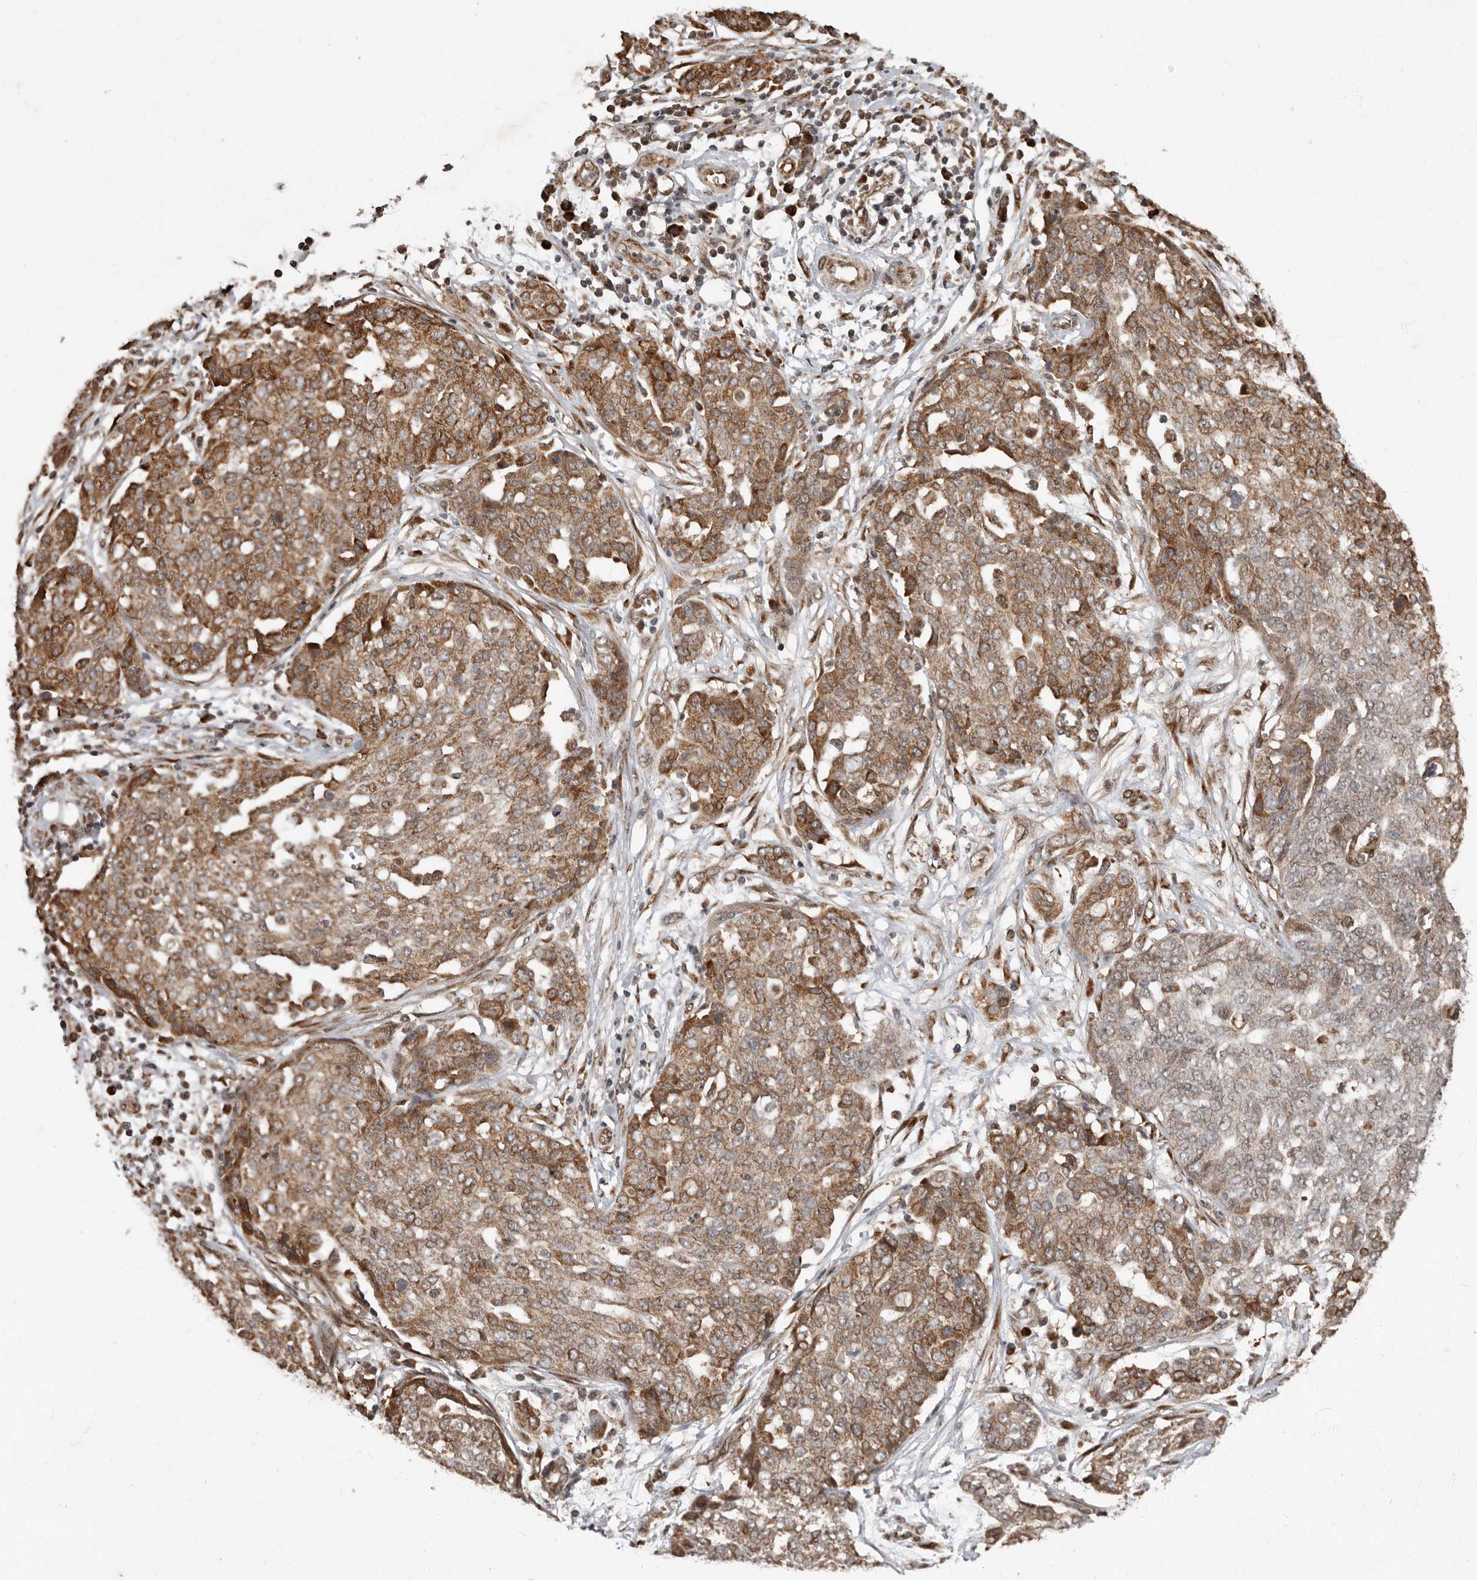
{"staining": {"intensity": "moderate", "quantity": ">75%", "location": "cytoplasmic/membranous"}, "tissue": "ovarian cancer", "cell_type": "Tumor cells", "image_type": "cancer", "snomed": [{"axis": "morphology", "description": "Cystadenocarcinoma, serous, NOS"}, {"axis": "topography", "description": "Soft tissue"}, {"axis": "topography", "description": "Ovary"}], "caption": "Moderate cytoplasmic/membranous expression for a protein is present in about >75% of tumor cells of ovarian cancer (serous cystadenocarcinoma) using immunohistochemistry.", "gene": "LRGUK", "patient": {"sex": "female", "age": 57}}